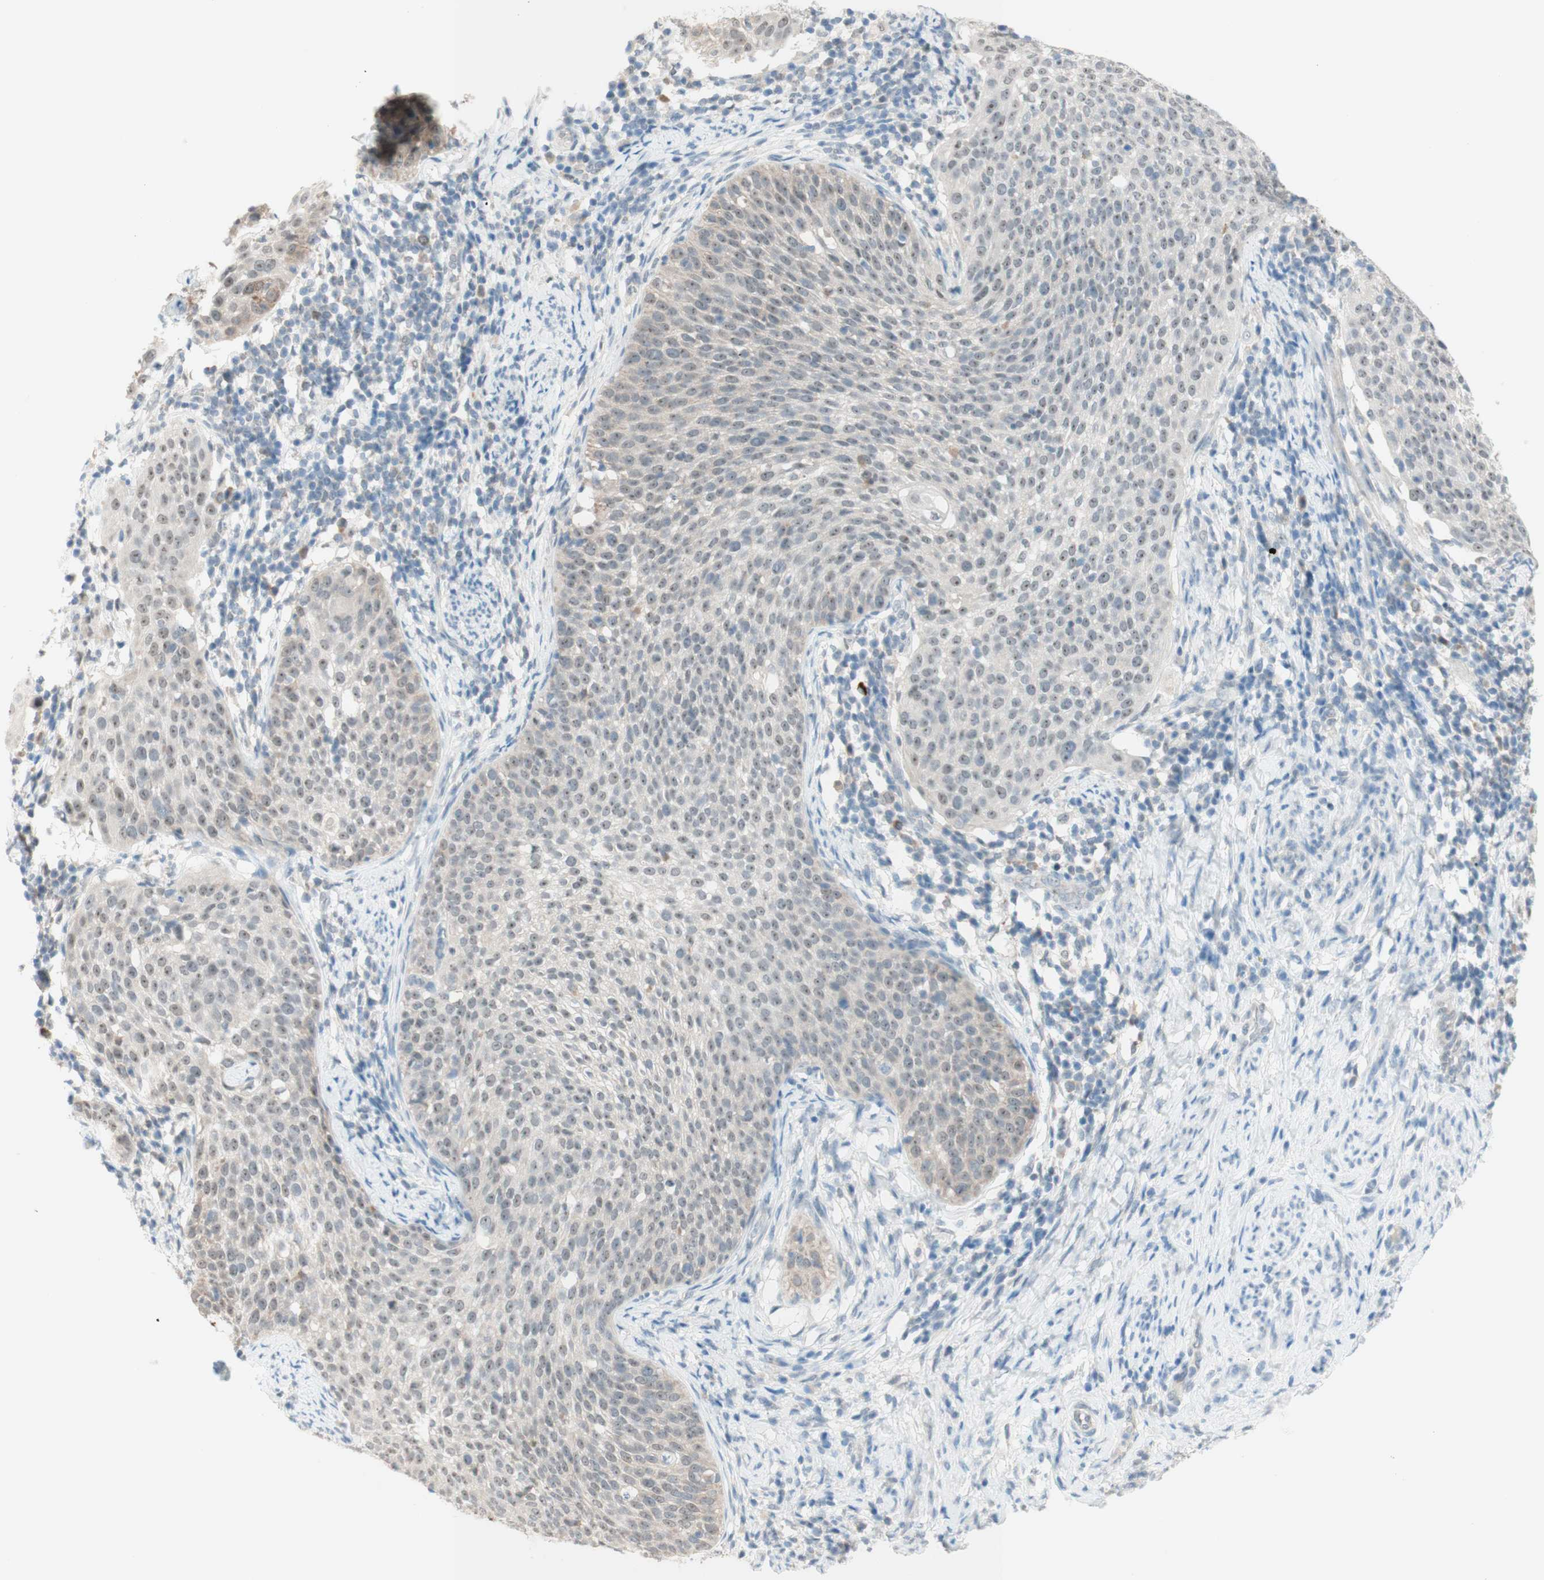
{"staining": {"intensity": "weak", "quantity": "25%-75%", "location": "cytoplasmic/membranous,nuclear"}, "tissue": "cervical cancer", "cell_type": "Tumor cells", "image_type": "cancer", "snomed": [{"axis": "morphology", "description": "Squamous cell carcinoma, NOS"}, {"axis": "topography", "description": "Cervix"}], "caption": "Immunohistochemical staining of human cervical squamous cell carcinoma demonstrates low levels of weak cytoplasmic/membranous and nuclear protein staining in about 25%-75% of tumor cells. The protein is shown in brown color, while the nuclei are stained blue.", "gene": "JPH1", "patient": {"sex": "female", "age": 51}}